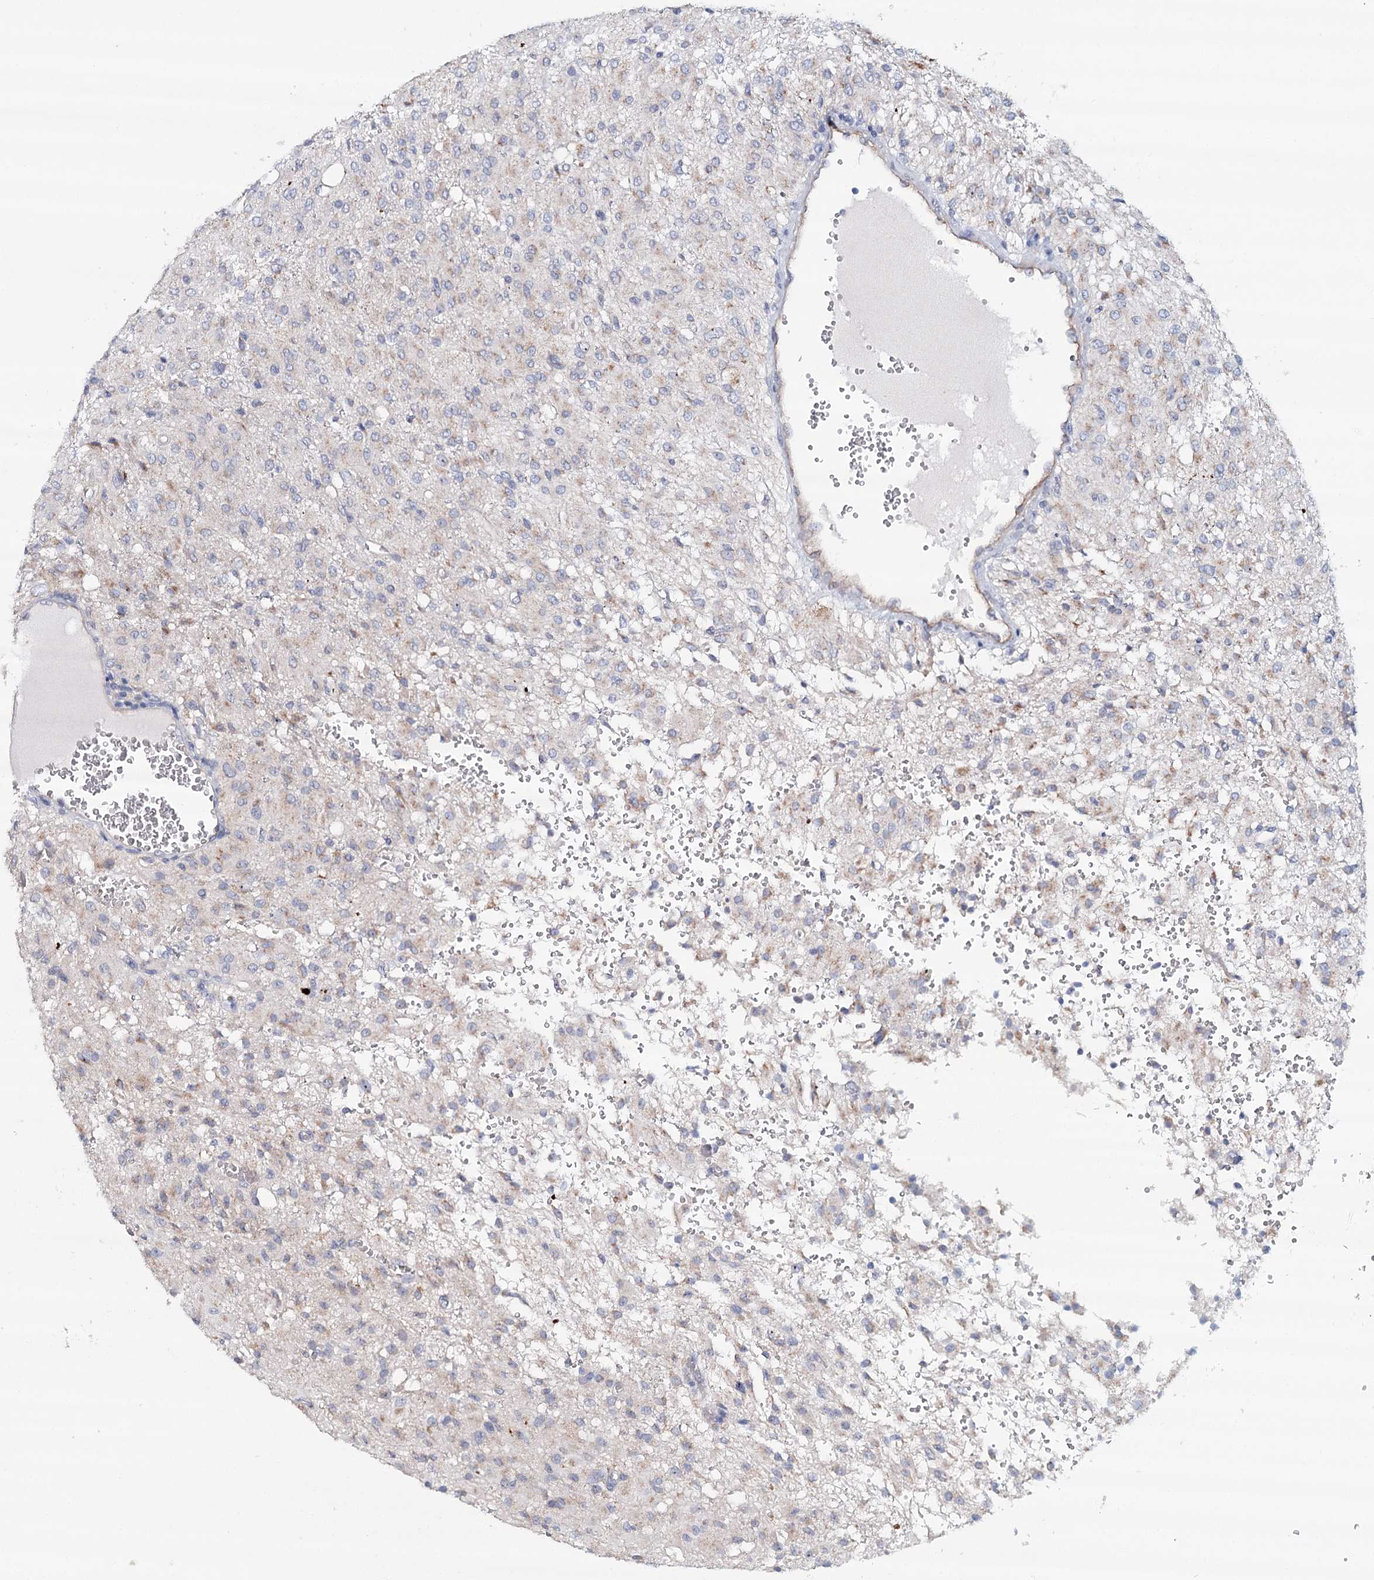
{"staining": {"intensity": "weak", "quantity": "<25%", "location": "cytoplasmic/membranous"}, "tissue": "glioma", "cell_type": "Tumor cells", "image_type": "cancer", "snomed": [{"axis": "morphology", "description": "Glioma, malignant, High grade"}, {"axis": "topography", "description": "Brain"}], "caption": "This photomicrograph is of glioma stained with immunohistochemistry (IHC) to label a protein in brown with the nuclei are counter-stained blue. There is no positivity in tumor cells.", "gene": "RBM43", "patient": {"sex": "female", "age": 59}}